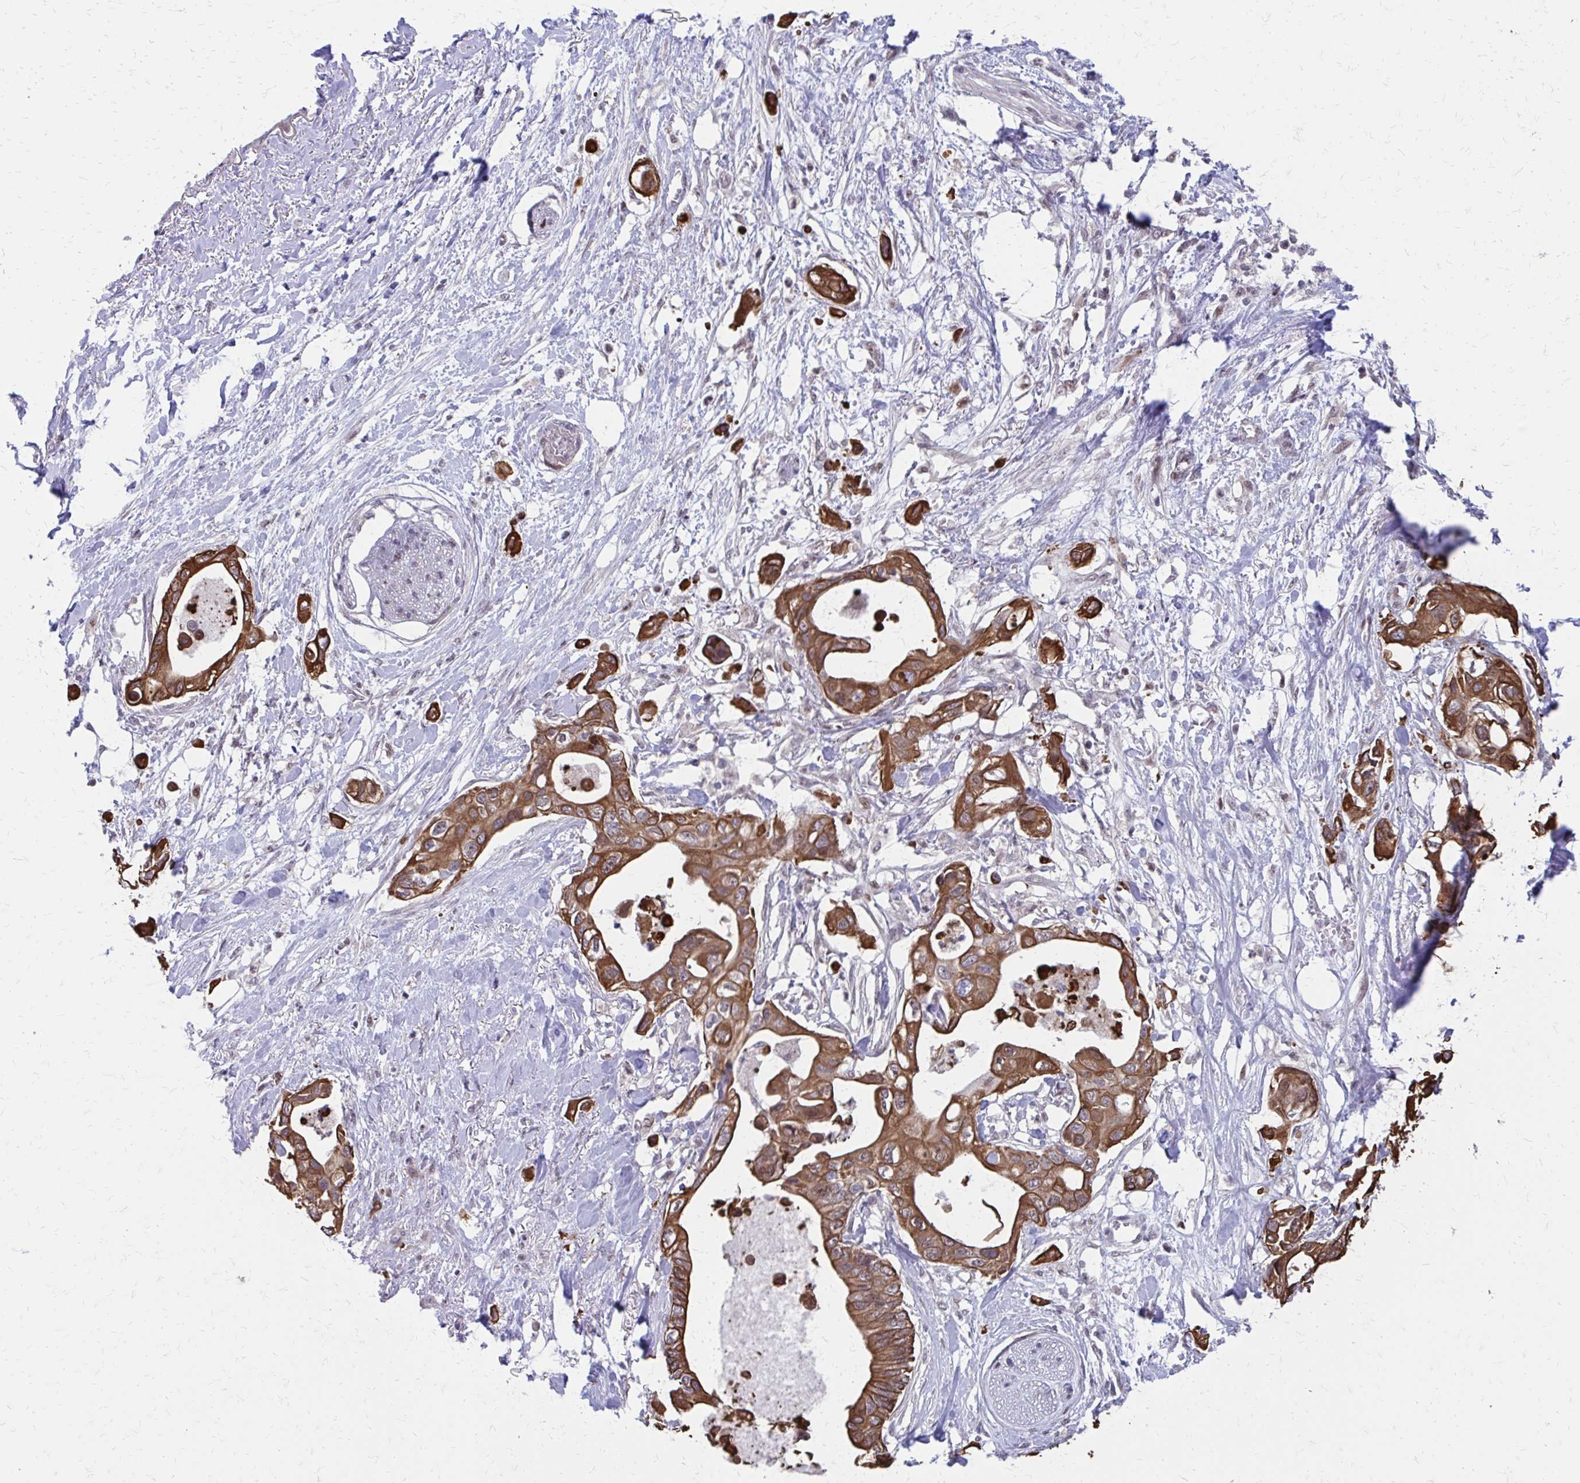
{"staining": {"intensity": "strong", "quantity": ">75%", "location": "cytoplasmic/membranous"}, "tissue": "pancreatic cancer", "cell_type": "Tumor cells", "image_type": "cancer", "snomed": [{"axis": "morphology", "description": "Adenocarcinoma, NOS"}, {"axis": "topography", "description": "Pancreas"}], "caption": "A brown stain labels strong cytoplasmic/membranous positivity of a protein in pancreatic adenocarcinoma tumor cells.", "gene": "ANKRD30B", "patient": {"sex": "female", "age": 63}}